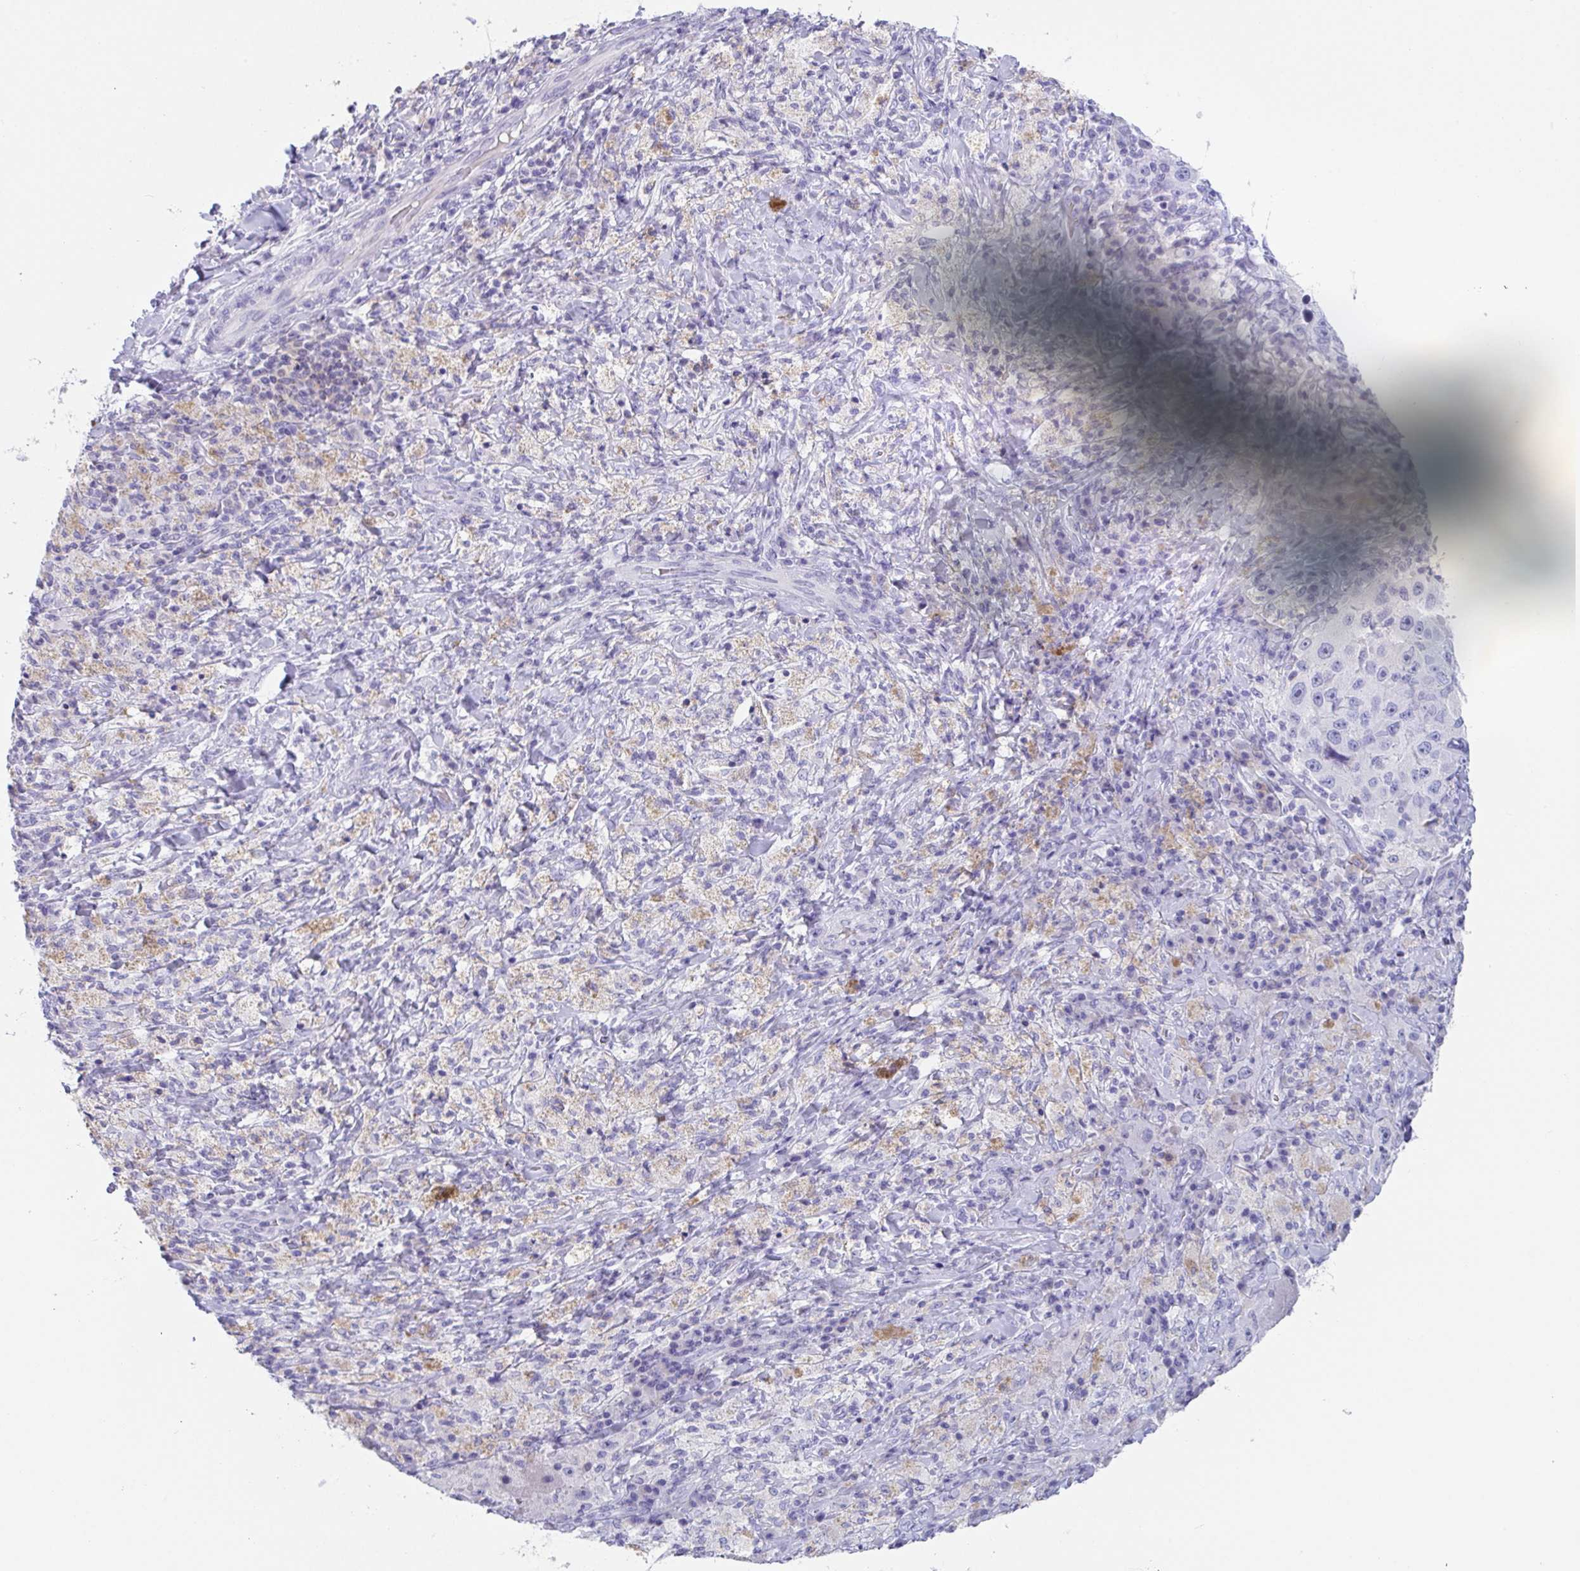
{"staining": {"intensity": "negative", "quantity": "none", "location": "none"}, "tissue": "melanoma", "cell_type": "Tumor cells", "image_type": "cancer", "snomed": [{"axis": "morphology", "description": "Malignant melanoma, Metastatic site"}, {"axis": "topography", "description": "Lymph node"}], "caption": "Immunohistochemistry (IHC) image of neoplastic tissue: melanoma stained with DAB (3,3'-diaminobenzidine) reveals no significant protein positivity in tumor cells.", "gene": "PLA2G1B", "patient": {"sex": "male", "age": 62}}